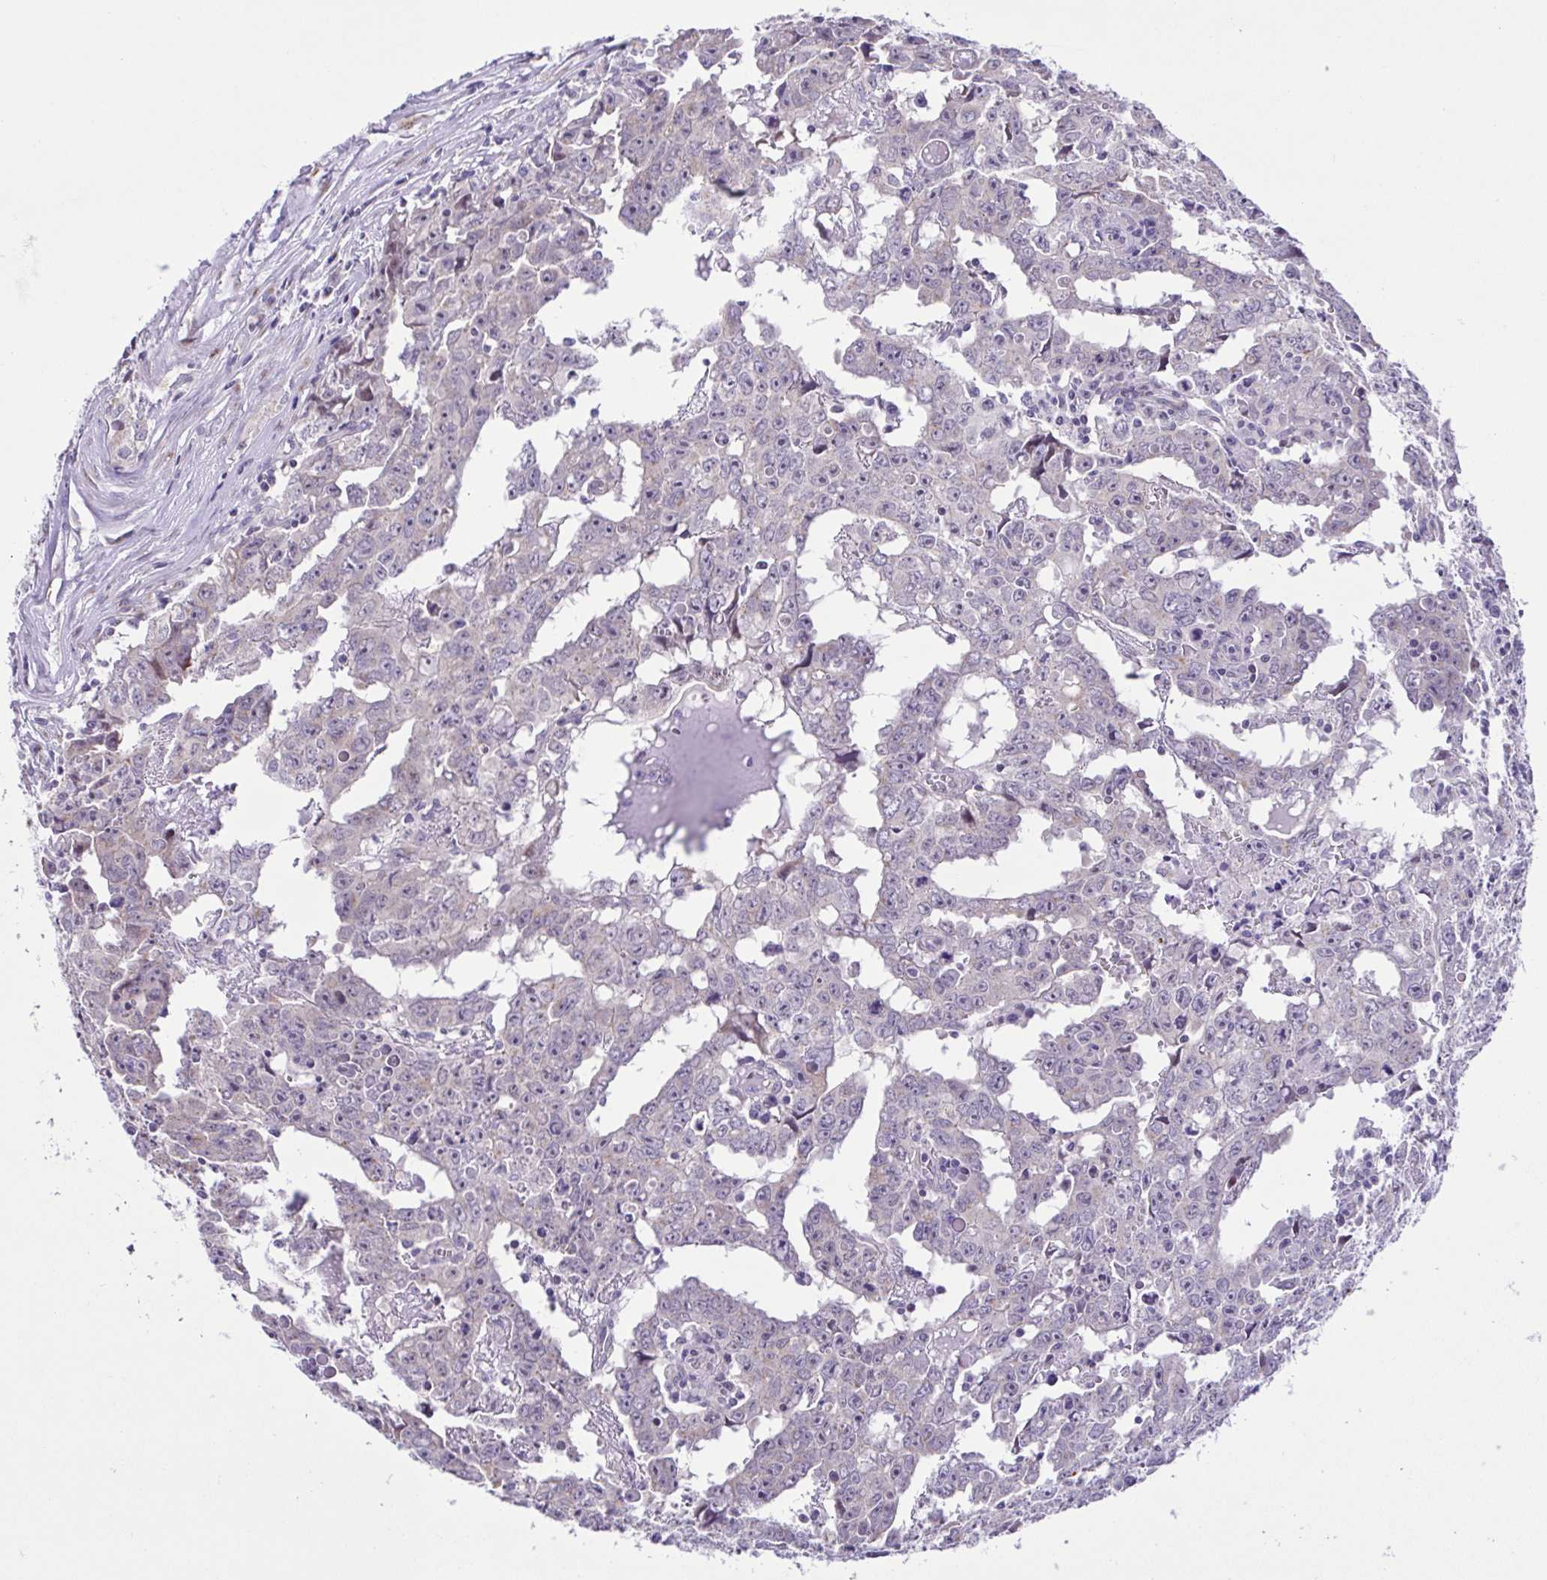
{"staining": {"intensity": "negative", "quantity": "none", "location": "none"}, "tissue": "testis cancer", "cell_type": "Tumor cells", "image_type": "cancer", "snomed": [{"axis": "morphology", "description": "Carcinoma, Embryonal, NOS"}, {"axis": "topography", "description": "Testis"}], "caption": "Protein analysis of testis cancer demonstrates no significant positivity in tumor cells. (DAB (3,3'-diaminobenzidine) IHC with hematoxylin counter stain).", "gene": "TGM3", "patient": {"sex": "male", "age": 22}}